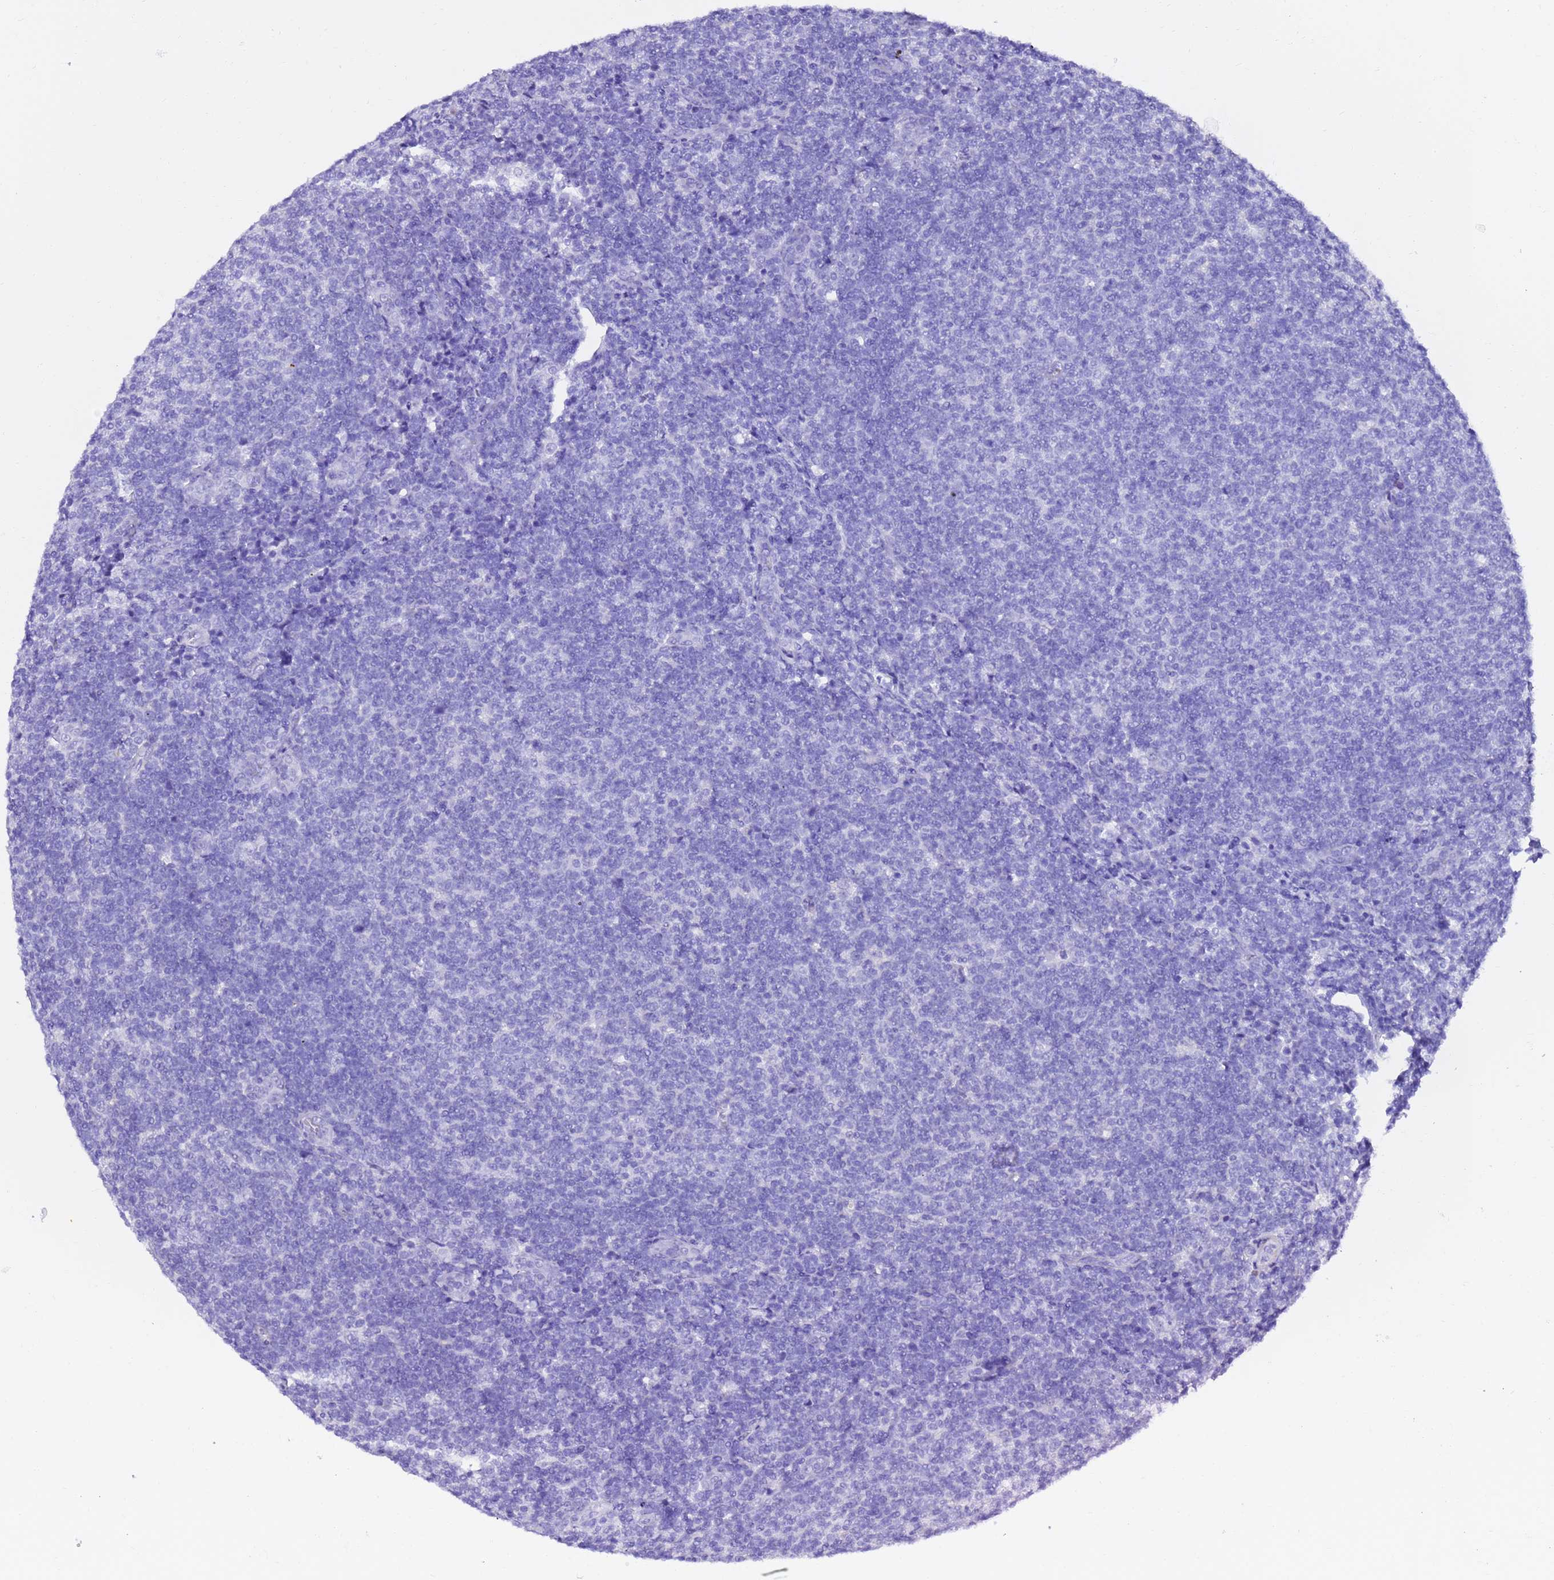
{"staining": {"intensity": "negative", "quantity": "none", "location": "none"}, "tissue": "lymphoma", "cell_type": "Tumor cells", "image_type": "cancer", "snomed": [{"axis": "morphology", "description": "Malignant lymphoma, non-Hodgkin's type, Low grade"}, {"axis": "topography", "description": "Lymph node"}], "caption": "This is an immunohistochemistry micrograph of human lymphoma. There is no staining in tumor cells.", "gene": "HSPB6", "patient": {"sex": "male", "age": 66}}